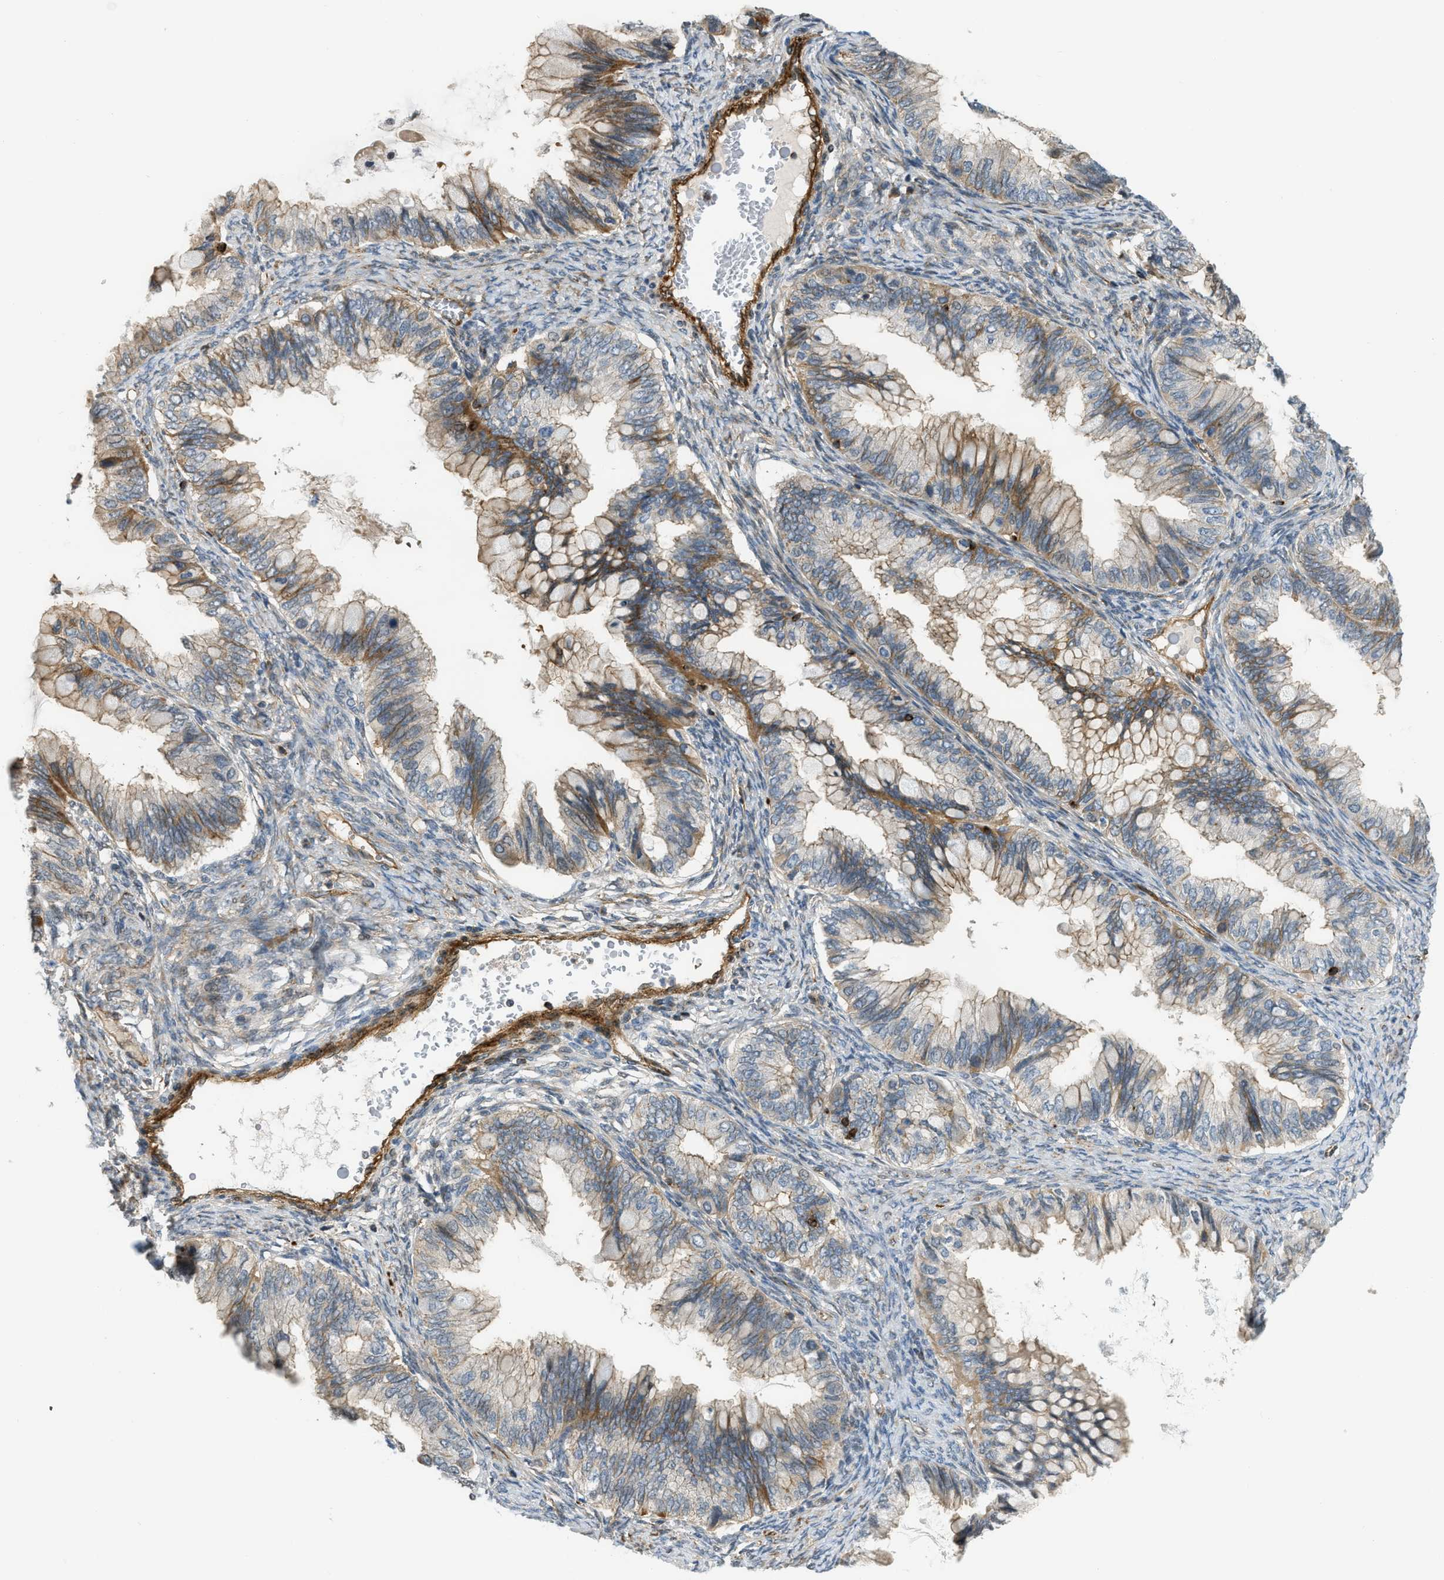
{"staining": {"intensity": "moderate", "quantity": ">75%", "location": "cytoplasmic/membranous"}, "tissue": "ovarian cancer", "cell_type": "Tumor cells", "image_type": "cancer", "snomed": [{"axis": "morphology", "description": "Cystadenocarcinoma, mucinous, NOS"}, {"axis": "topography", "description": "Ovary"}], "caption": "High-magnification brightfield microscopy of ovarian cancer stained with DAB (brown) and counterstained with hematoxylin (blue). tumor cells exhibit moderate cytoplasmic/membranous positivity is present in approximately>75% of cells.", "gene": "KIAA1671", "patient": {"sex": "female", "age": 80}}